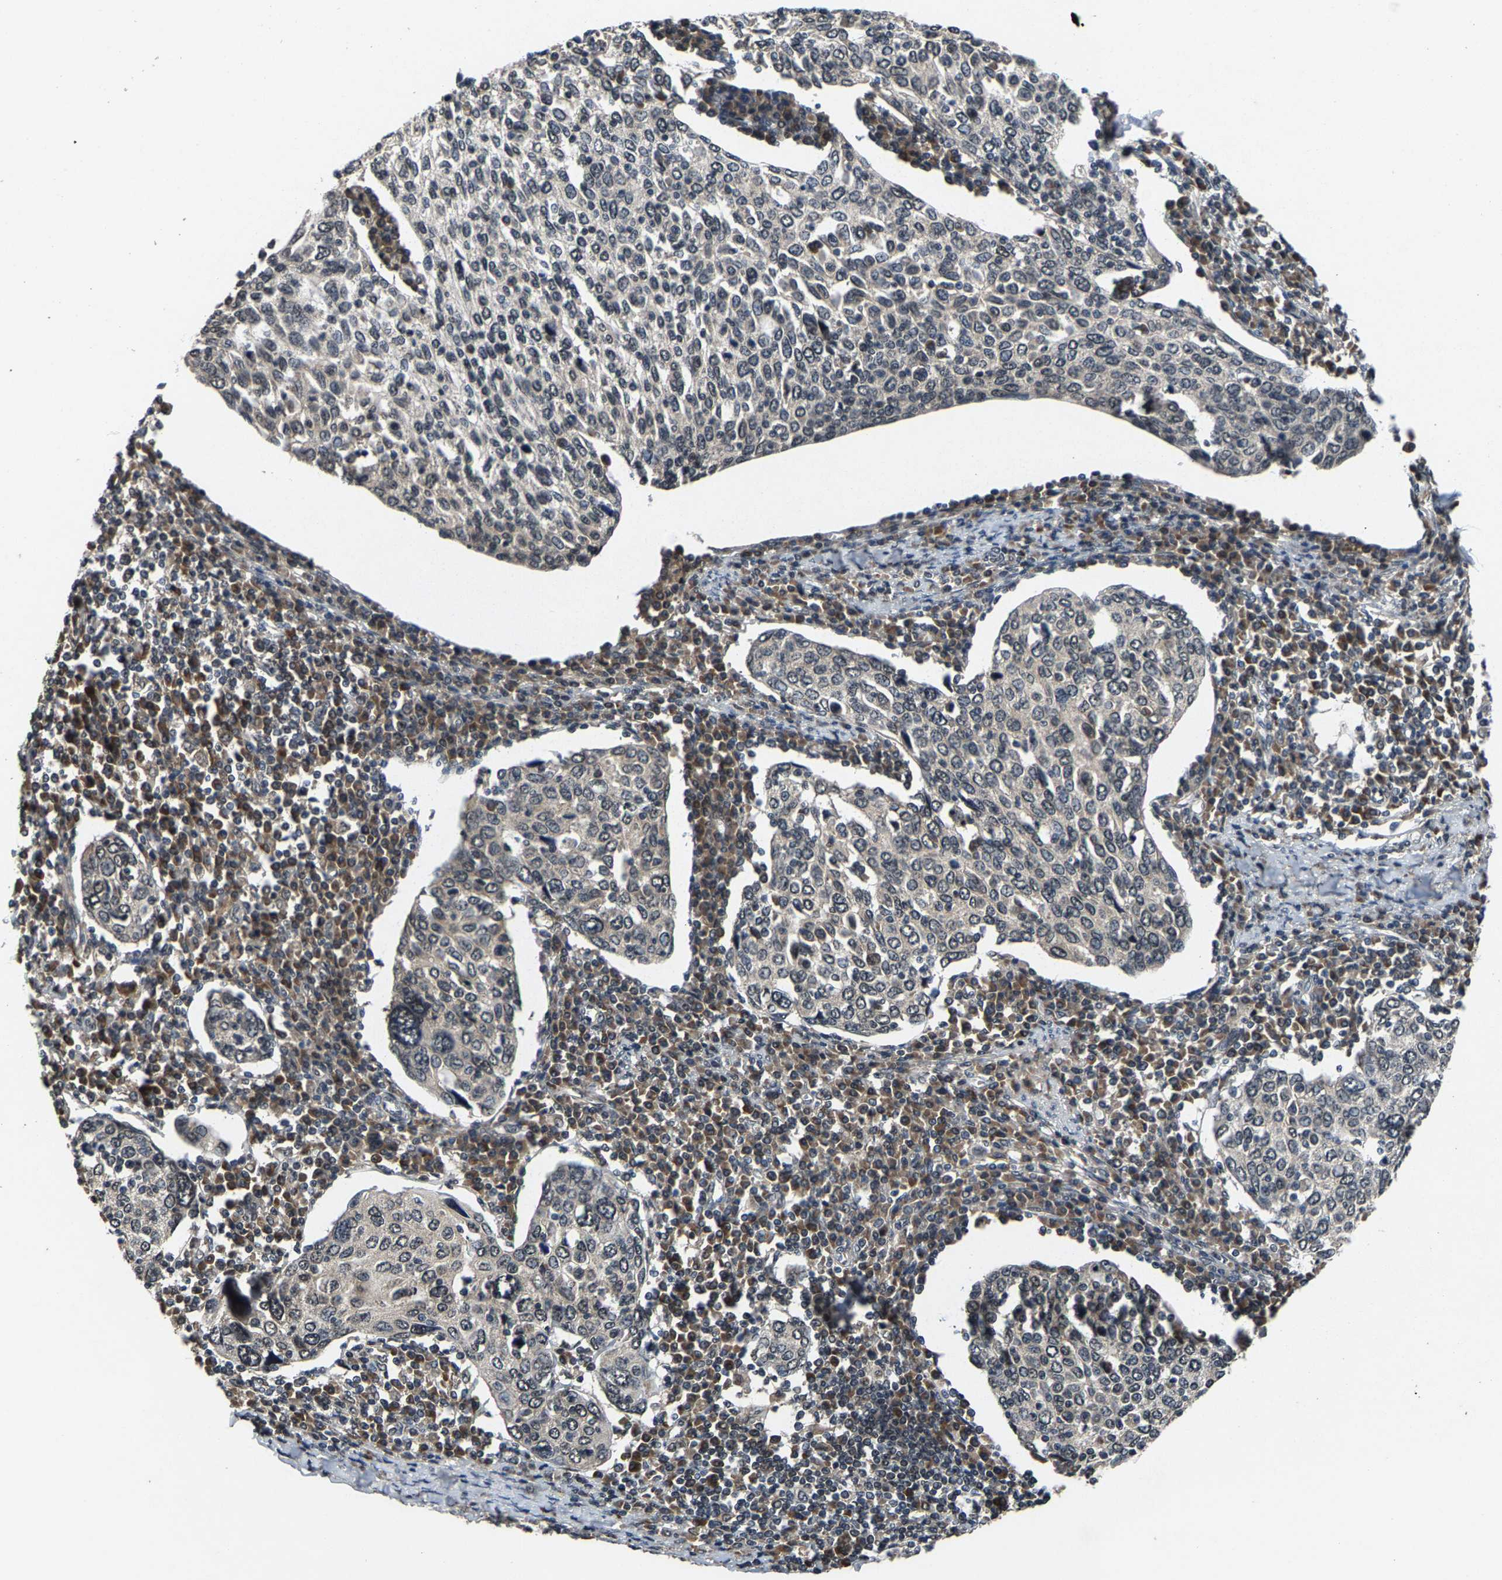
{"staining": {"intensity": "negative", "quantity": "none", "location": "none"}, "tissue": "cervical cancer", "cell_type": "Tumor cells", "image_type": "cancer", "snomed": [{"axis": "morphology", "description": "Squamous cell carcinoma, NOS"}, {"axis": "topography", "description": "Cervix"}], "caption": "This is an IHC histopathology image of human squamous cell carcinoma (cervical). There is no positivity in tumor cells.", "gene": "HUWE1", "patient": {"sex": "female", "age": 40}}